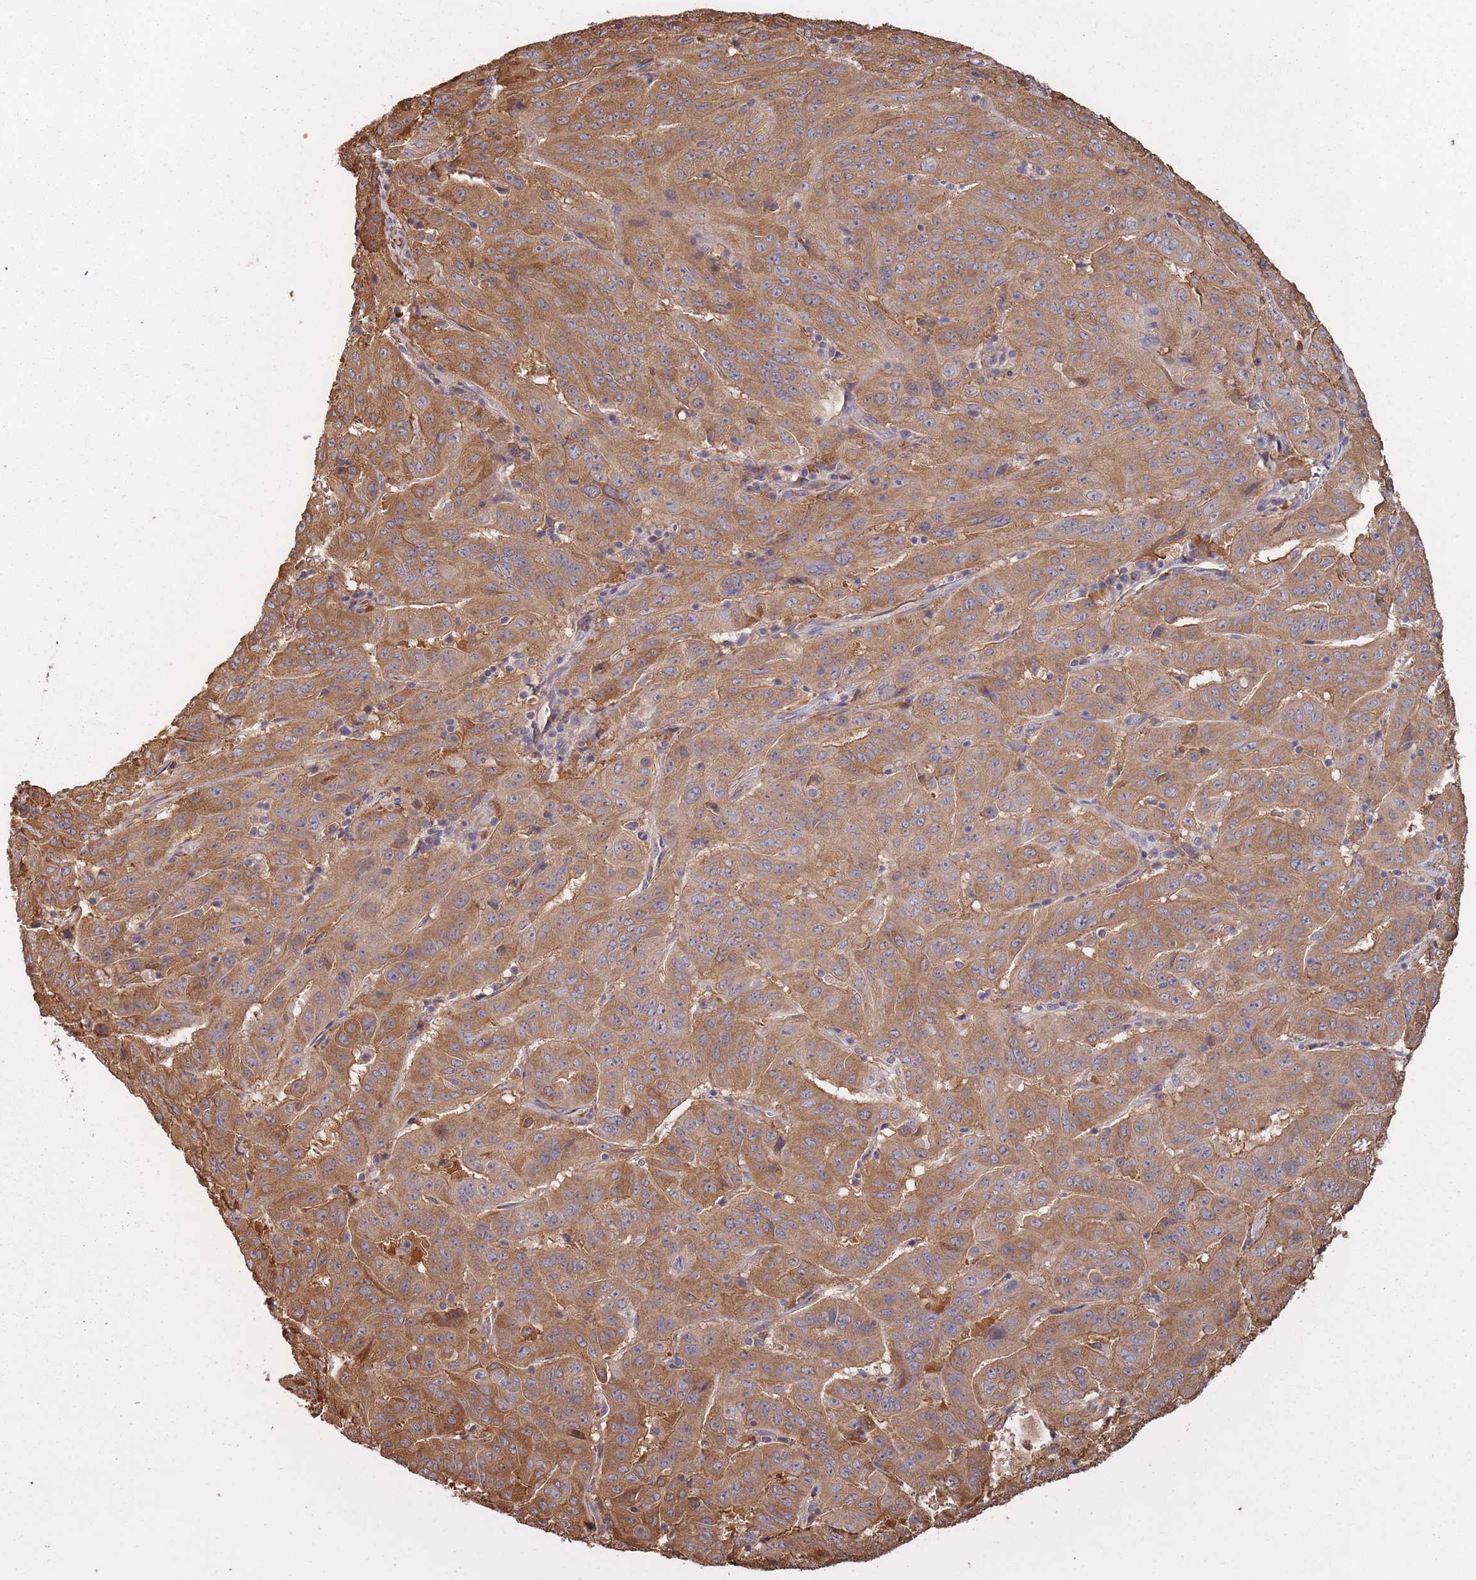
{"staining": {"intensity": "moderate", "quantity": ">75%", "location": "cytoplasmic/membranous"}, "tissue": "pancreatic cancer", "cell_type": "Tumor cells", "image_type": "cancer", "snomed": [{"axis": "morphology", "description": "Adenocarcinoma, NOS"}, {"axis": "topography", "description": "Pancreas"}], "caption": "The image demonstrates staining of pancreatic cancer, revealing moderate cytoplasmic/membranous protein staining (brown color) within tumor cells.", "gene": "ARL13B", "patient": {"sex": "male", "age": 63}}